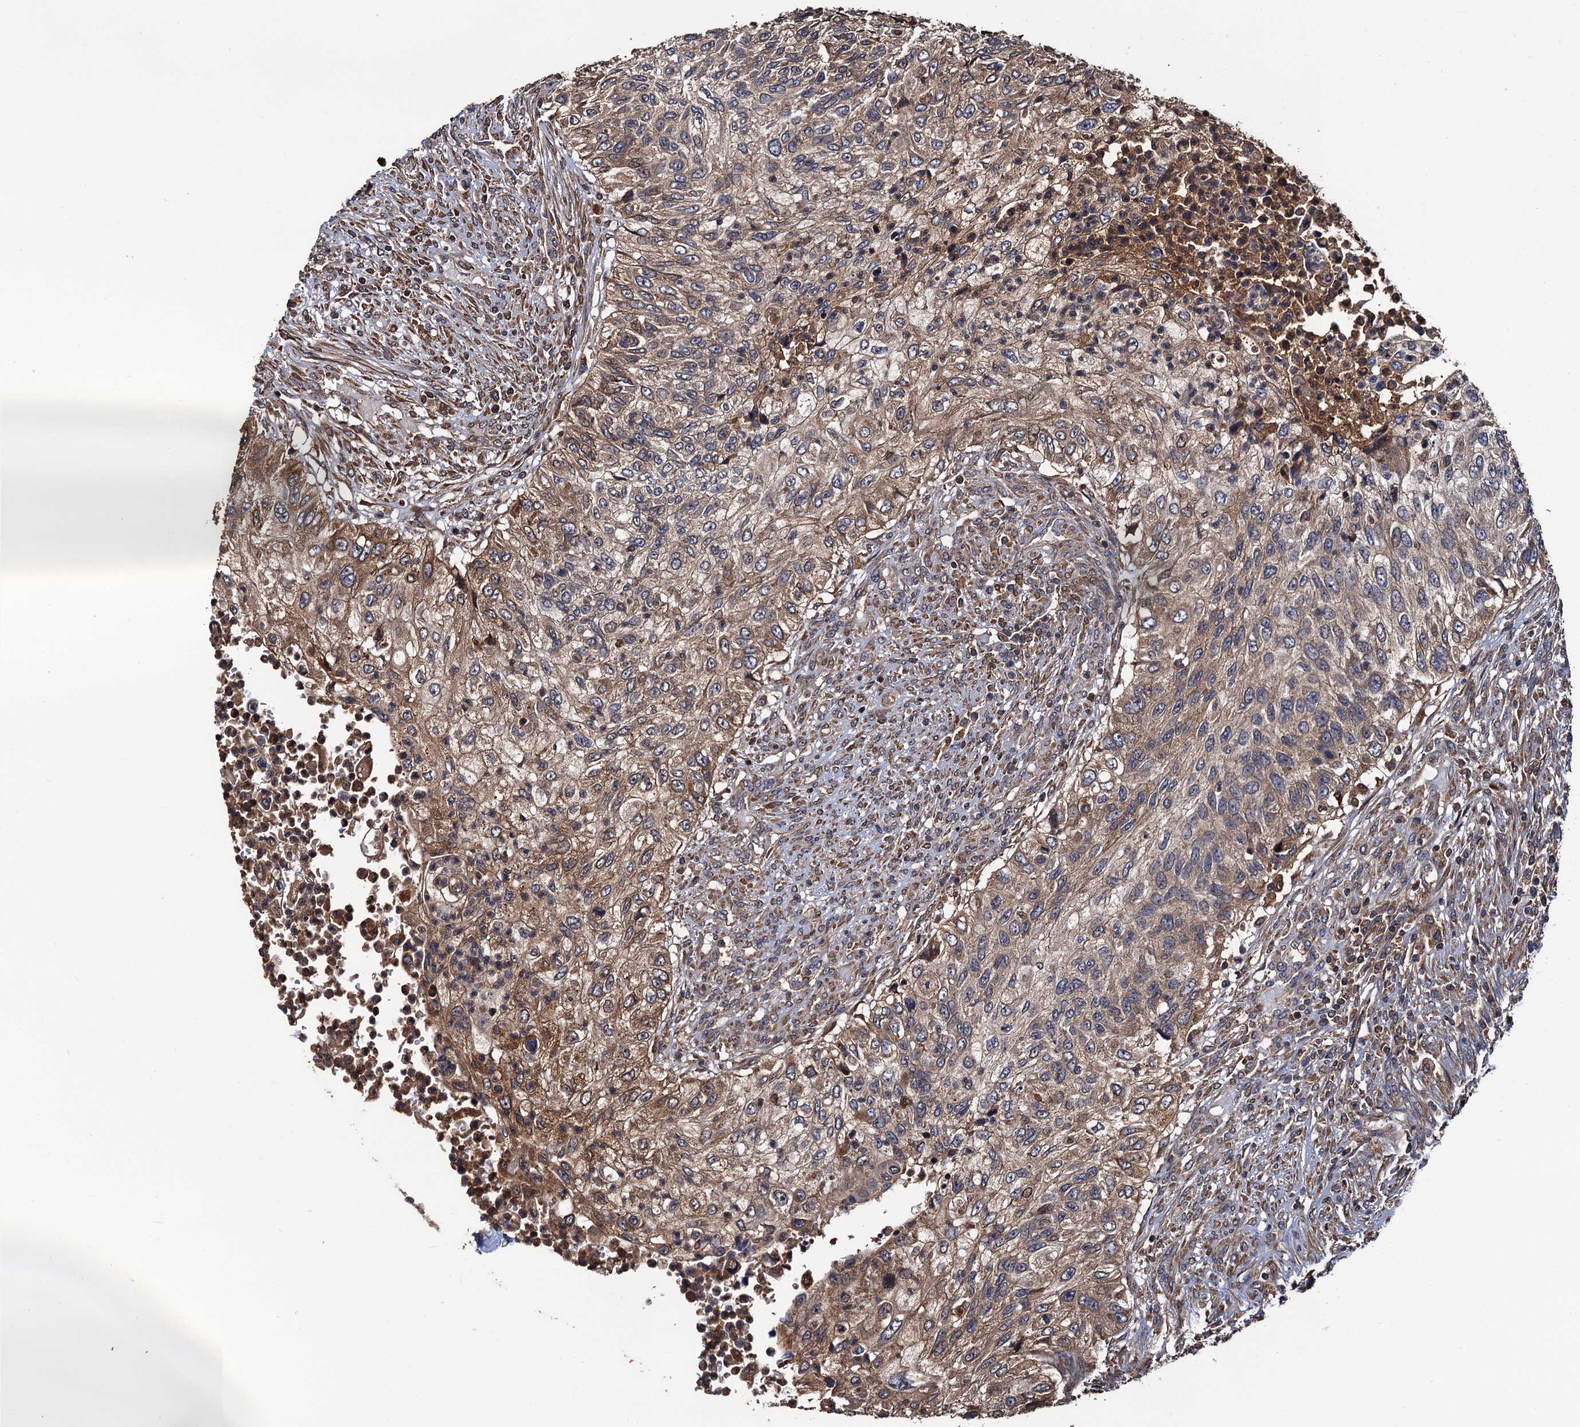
{"staining": {"intensity": "moderate", "quantity": ">75%", "location": "cytoplasmic/membranous"}, "tissue": "urothelial cancer", "cell_type": "Tumor cells", "image_type": "cancer", "snomed": [{"axis": "morphology", "description": "Urothelial carcinoma, High grade"}, {"axis": "topography", "description": "Urinary bladder"}], "caption": "Moderate cytoplasmic/membranous staining is identified in approximately >75% of tumor cells in urothelial carcinoma (high-grade).", "gene": "RGS11", "patient": {"sex": "female", "age": 60}}